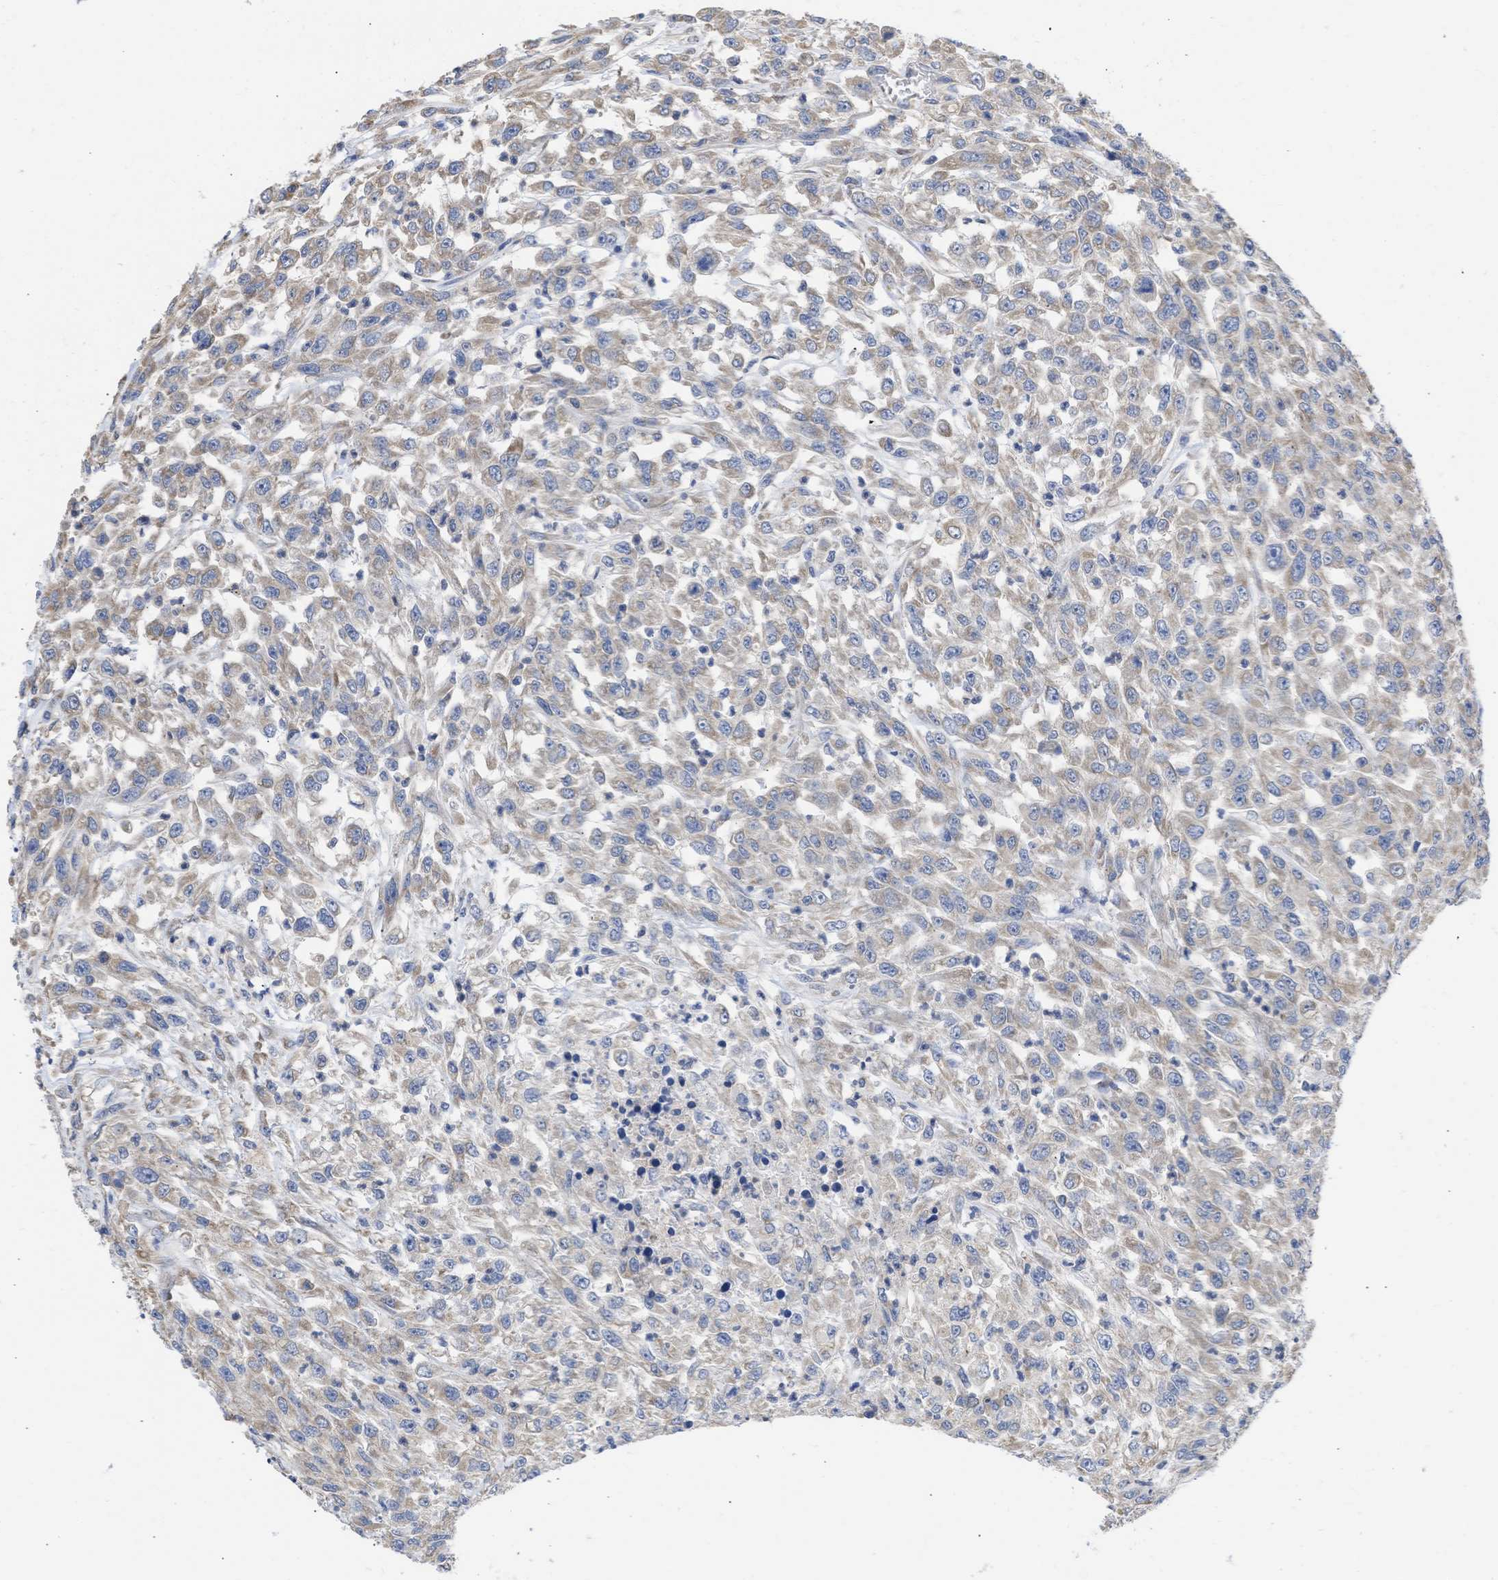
{"staining": {"intensity": "weak", "quantity": ">75%", "location": "cytoplasmic/membranous"}, "tissue": "urothelial cancer", "cell_type": "Tumor cells", "image_type": "cancer", "snomed": [{"axis": "morphology", "description": "Urothelial carcinoma, High grade"}, {"axis": "topography", "description": "Urinary bladder"}], "caption": "Urothelial cancer tissue demonstrates weak cytoplasmic/membranous positivity in approximately >75% of tumor cells", "gene": "MAP2K3", "patient": {"sex": "male", "age": 46}}